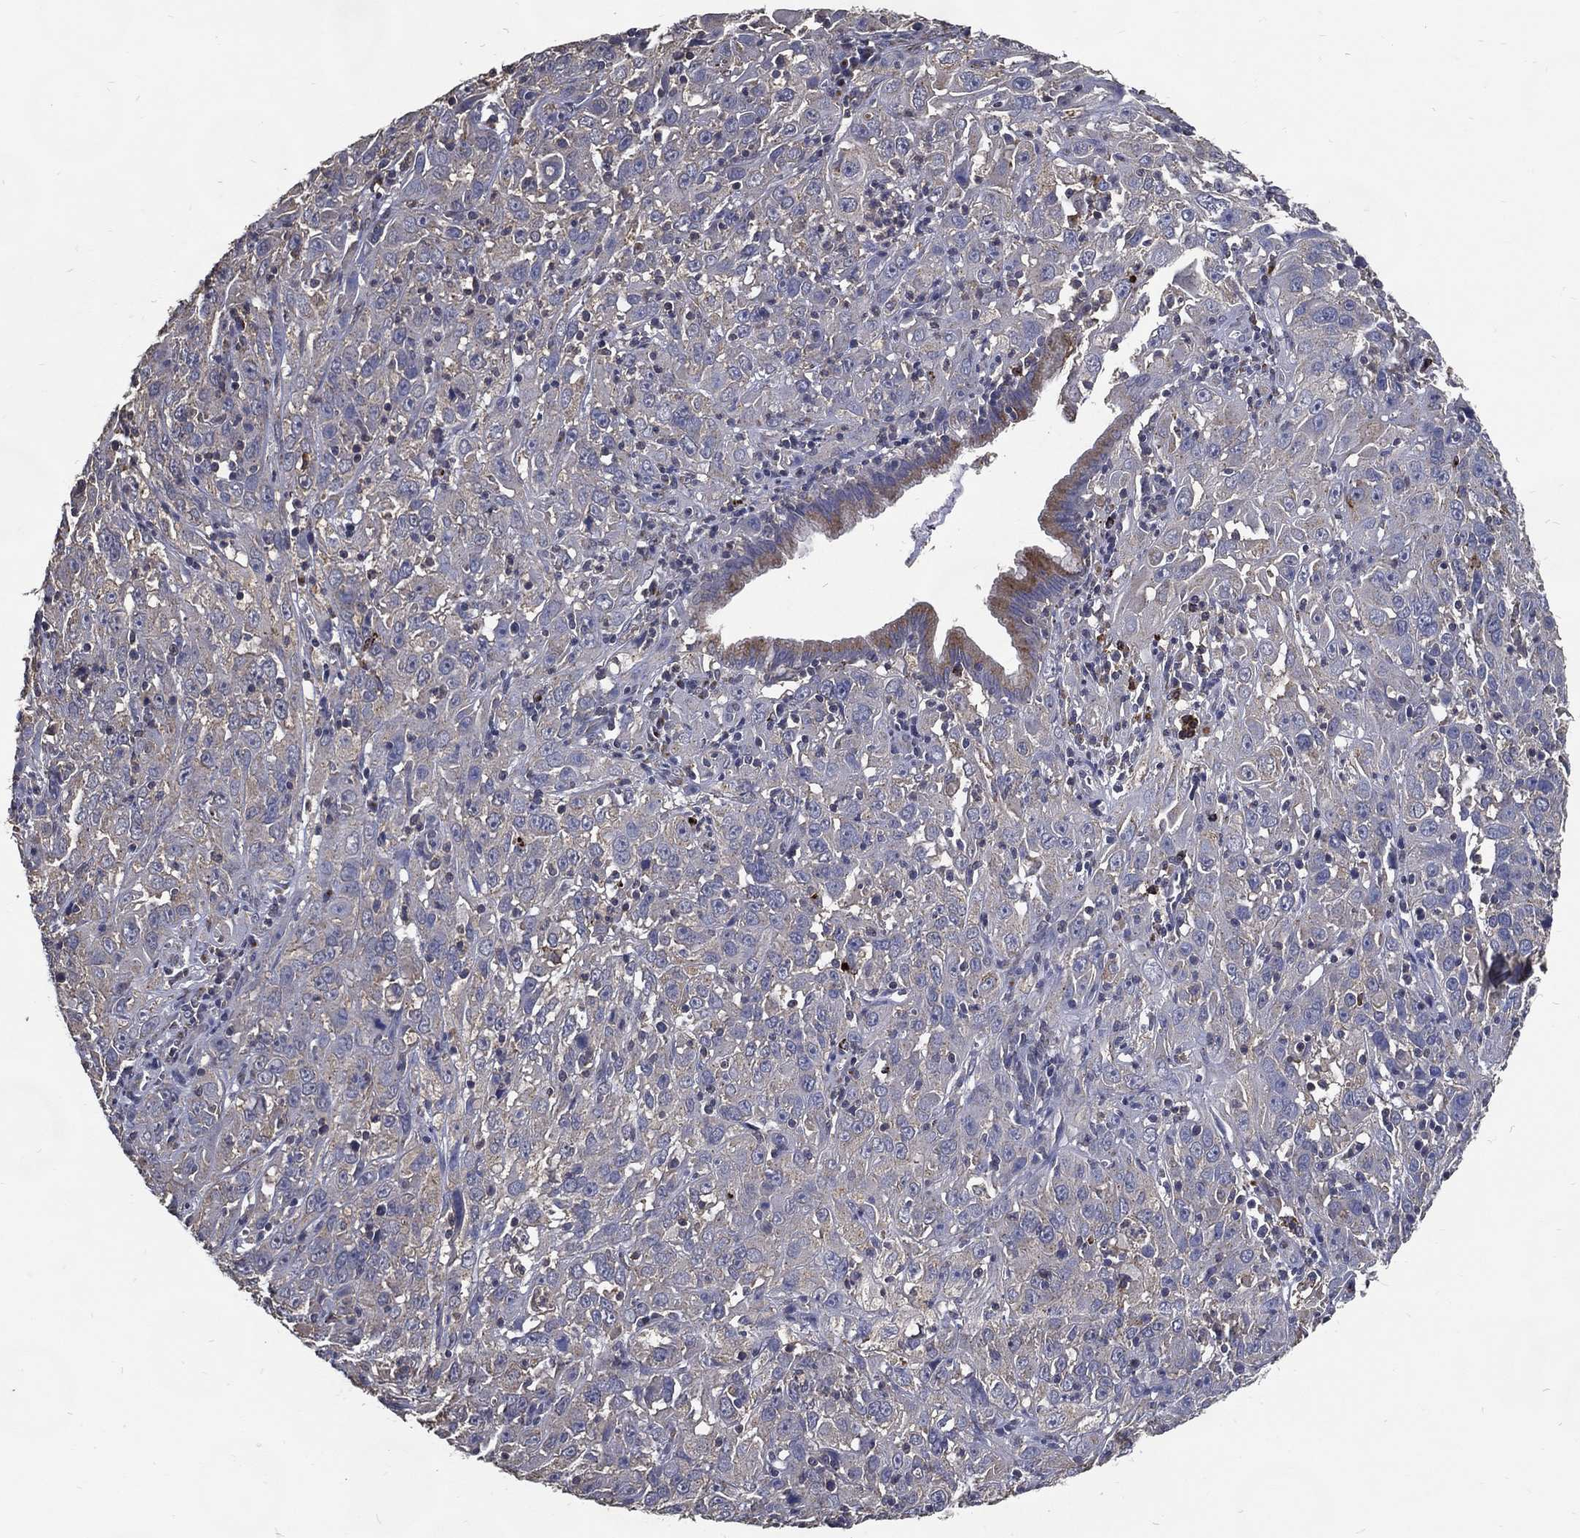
{"staining": {"intensity": "negative", "quantity": "none", "location": "none"}, "tissue": "cervical cancer", "cell_type": "Tumor cells", "image_type": "cancer", "snomed": [{"axis": "morphology", "description": "Squamous cell carcinoma, NOS"}, {"axis": "topography", "description": "Cervix"}], "caption": "A histopathology image of human squamous cell carcinoma (cervical) is negative for staining in tumor cells. (Brightfield microscopy of DAB immunohistochemistry (IHC) at high magnification).", "gene": "GPR183", "patient": {"sex": "female", "age": 32}}